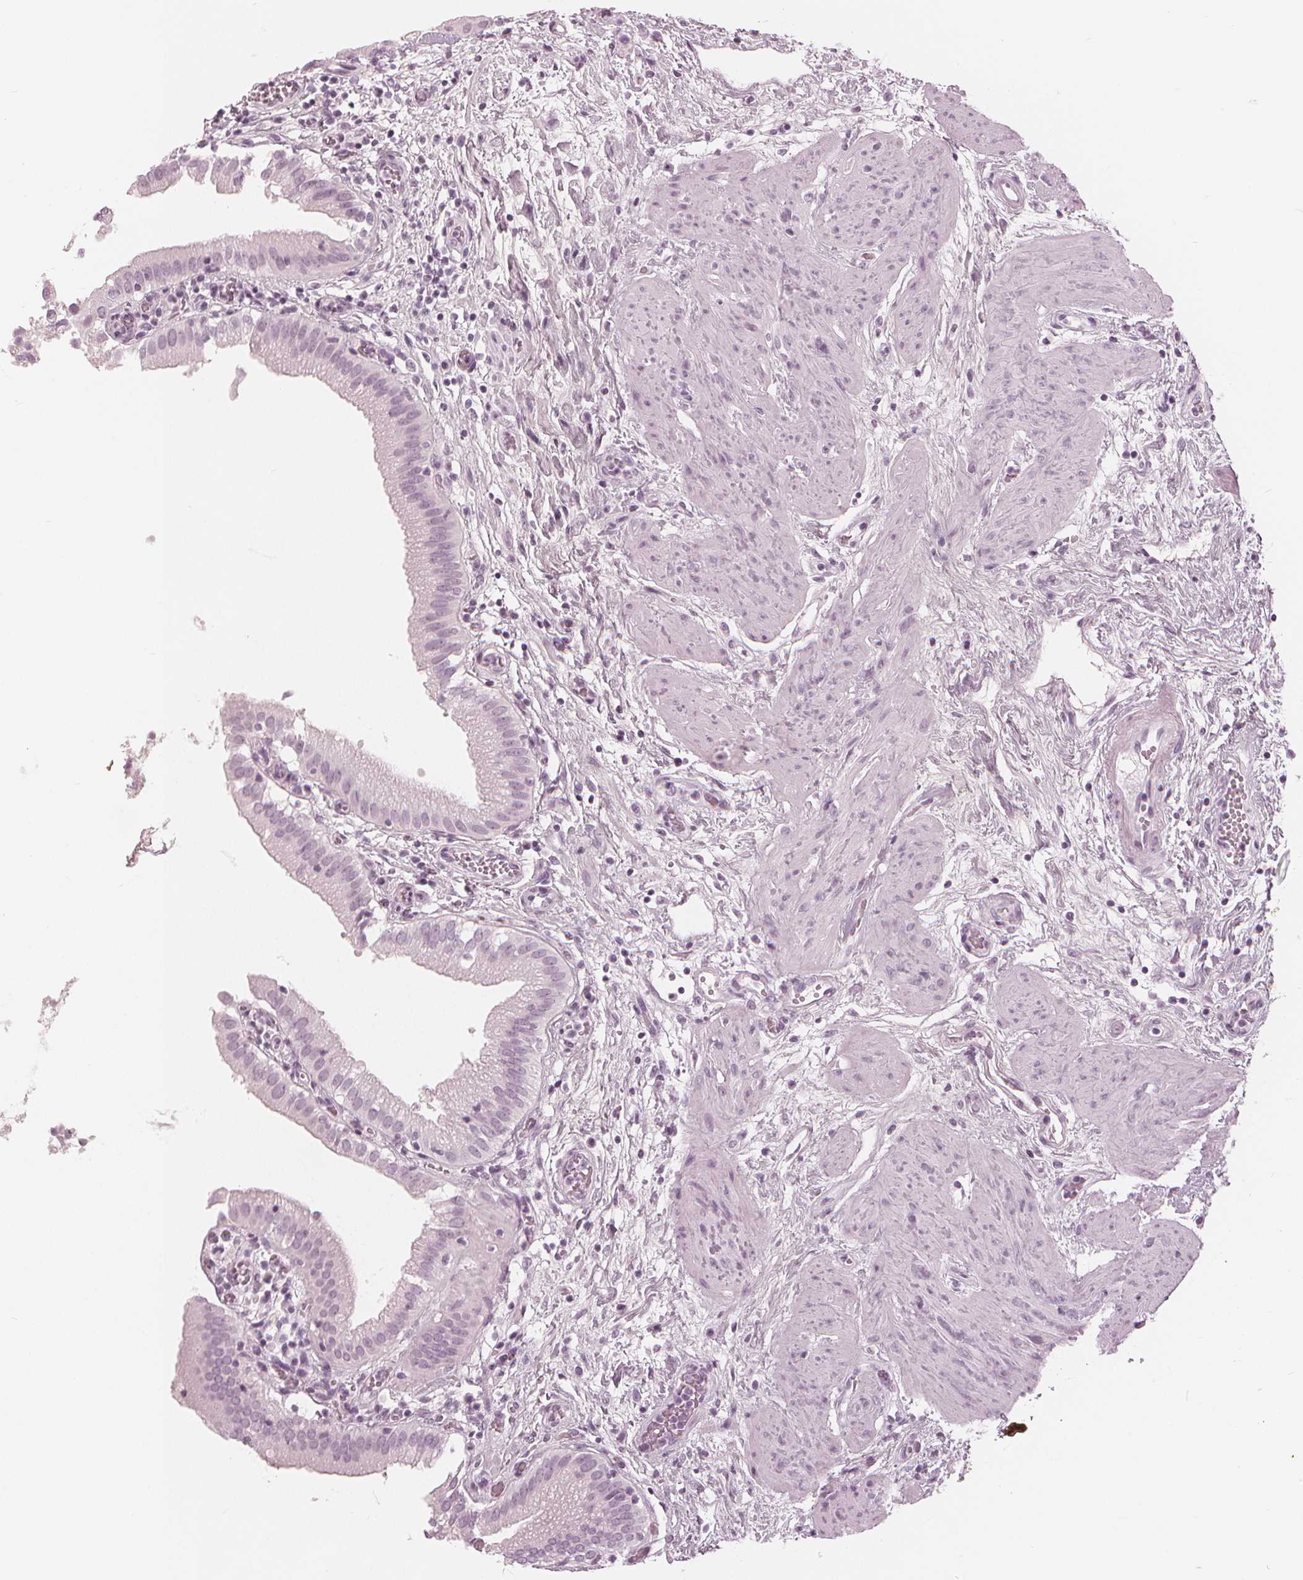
{"staining": {"intensity": "negative", "quantity": "none", "location": "none"}, "tissue": "gallbladder", "cell_type": "Glandular cells", "image_type": "normal", "snomed": [{"axis": "morphology", "description": "Normal tissue, NOS"}, {"axis": "topography", "description": "Gallbladder"}], "caption": "This is an immunohistochemistry image of benign human gallbladder. There is no staining in glandular cells.", "gene": "PAEP", "patient": {"sex": "female", "age": 65}}